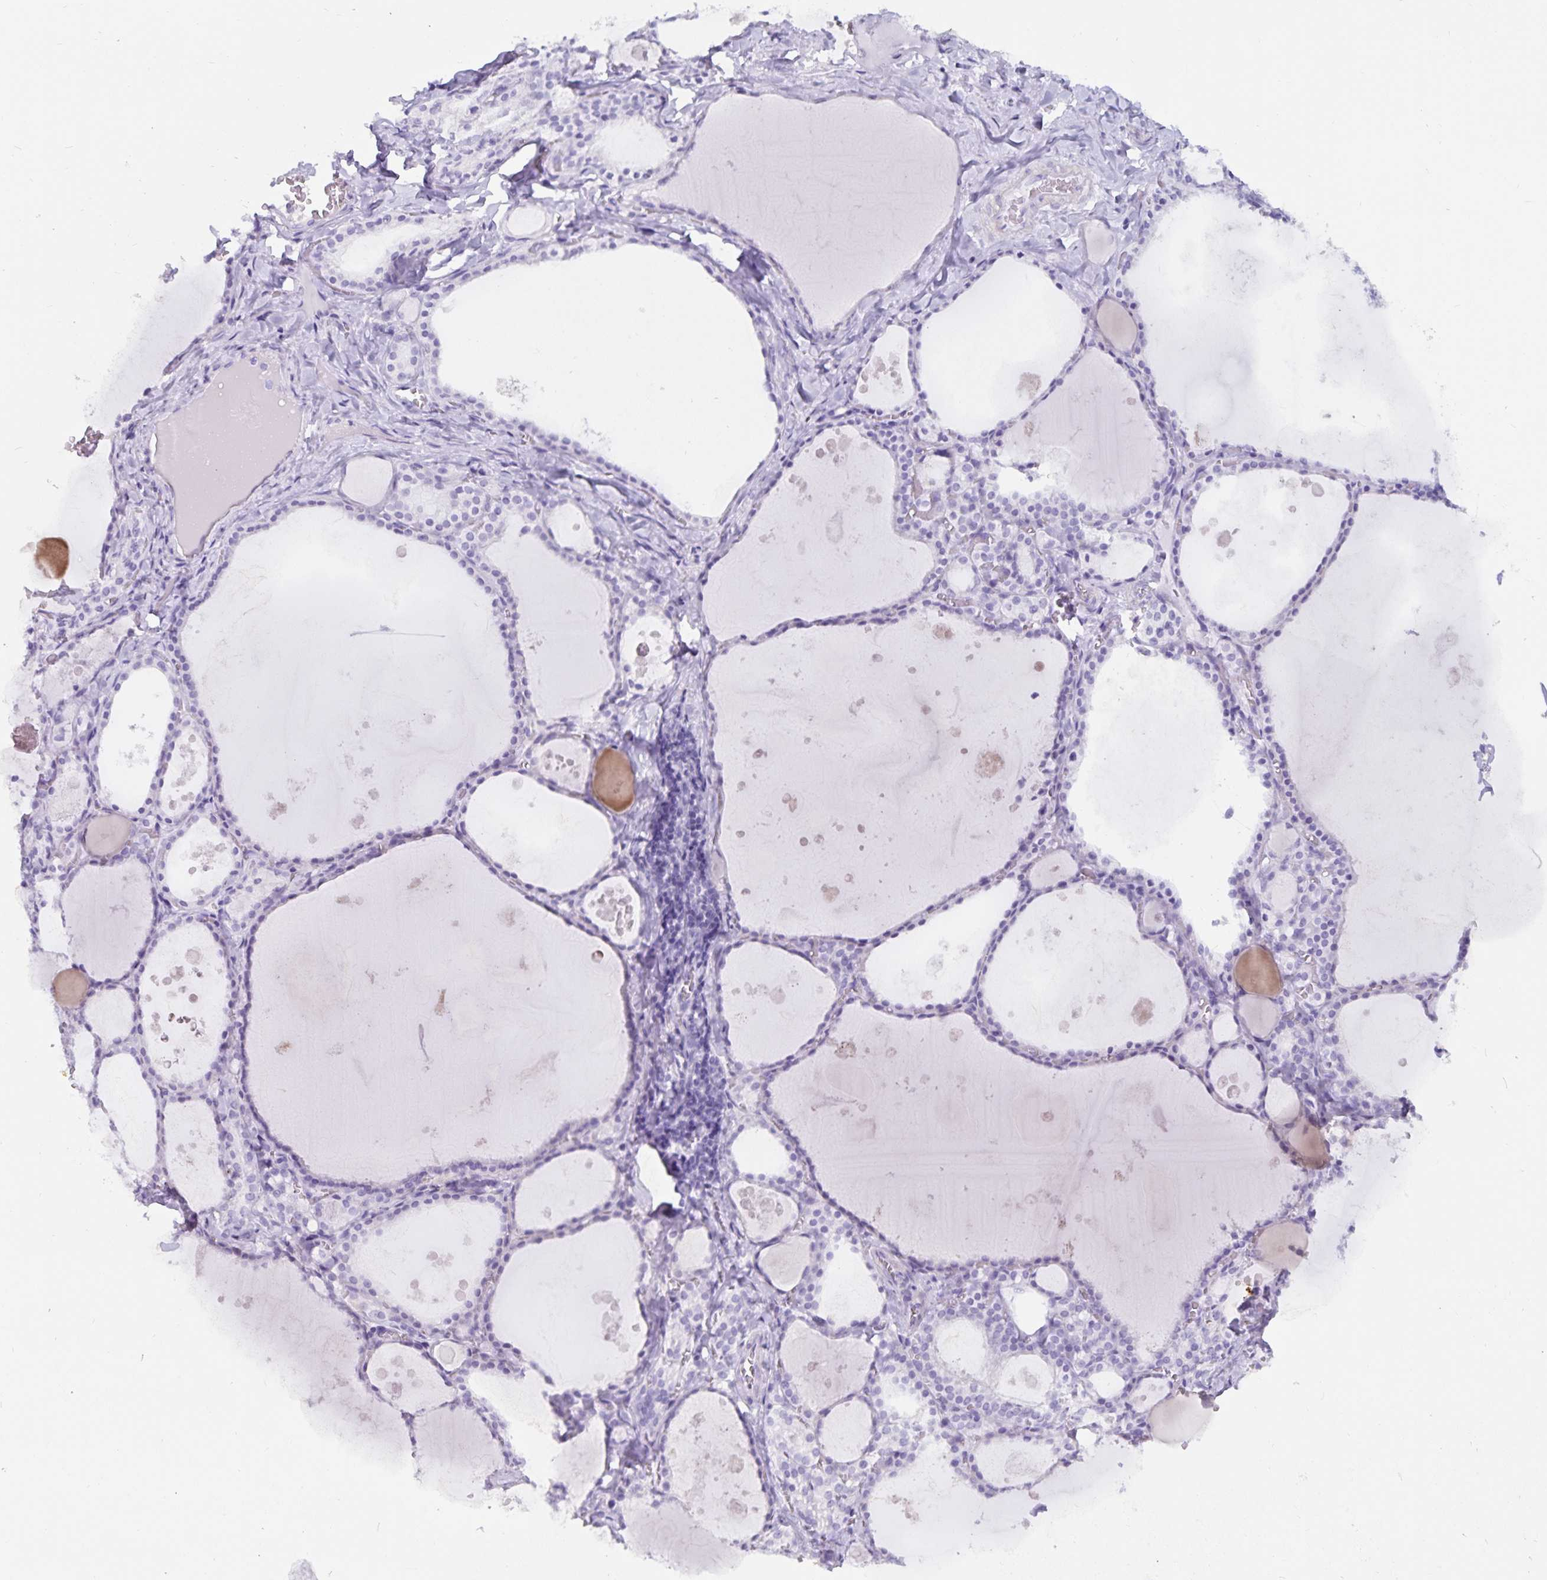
{"staining": {"intensity": "negative", "quantity": "none", "location": "none"}, "tissue": "thyroid gland", "cell_type": "Glandular cells", "image_type": "normal", "snomed": [{"axis": "morphology", "description": "Normal tissue, NOS"}, {"axis": "topography", "description": "Thyroid gland"}], "caption": "The photomicrograph shows no significant positivity in glandular cells of thyroid gland.", "gene": "GPR137", "patient": {"sex": "male", "age": 56}}